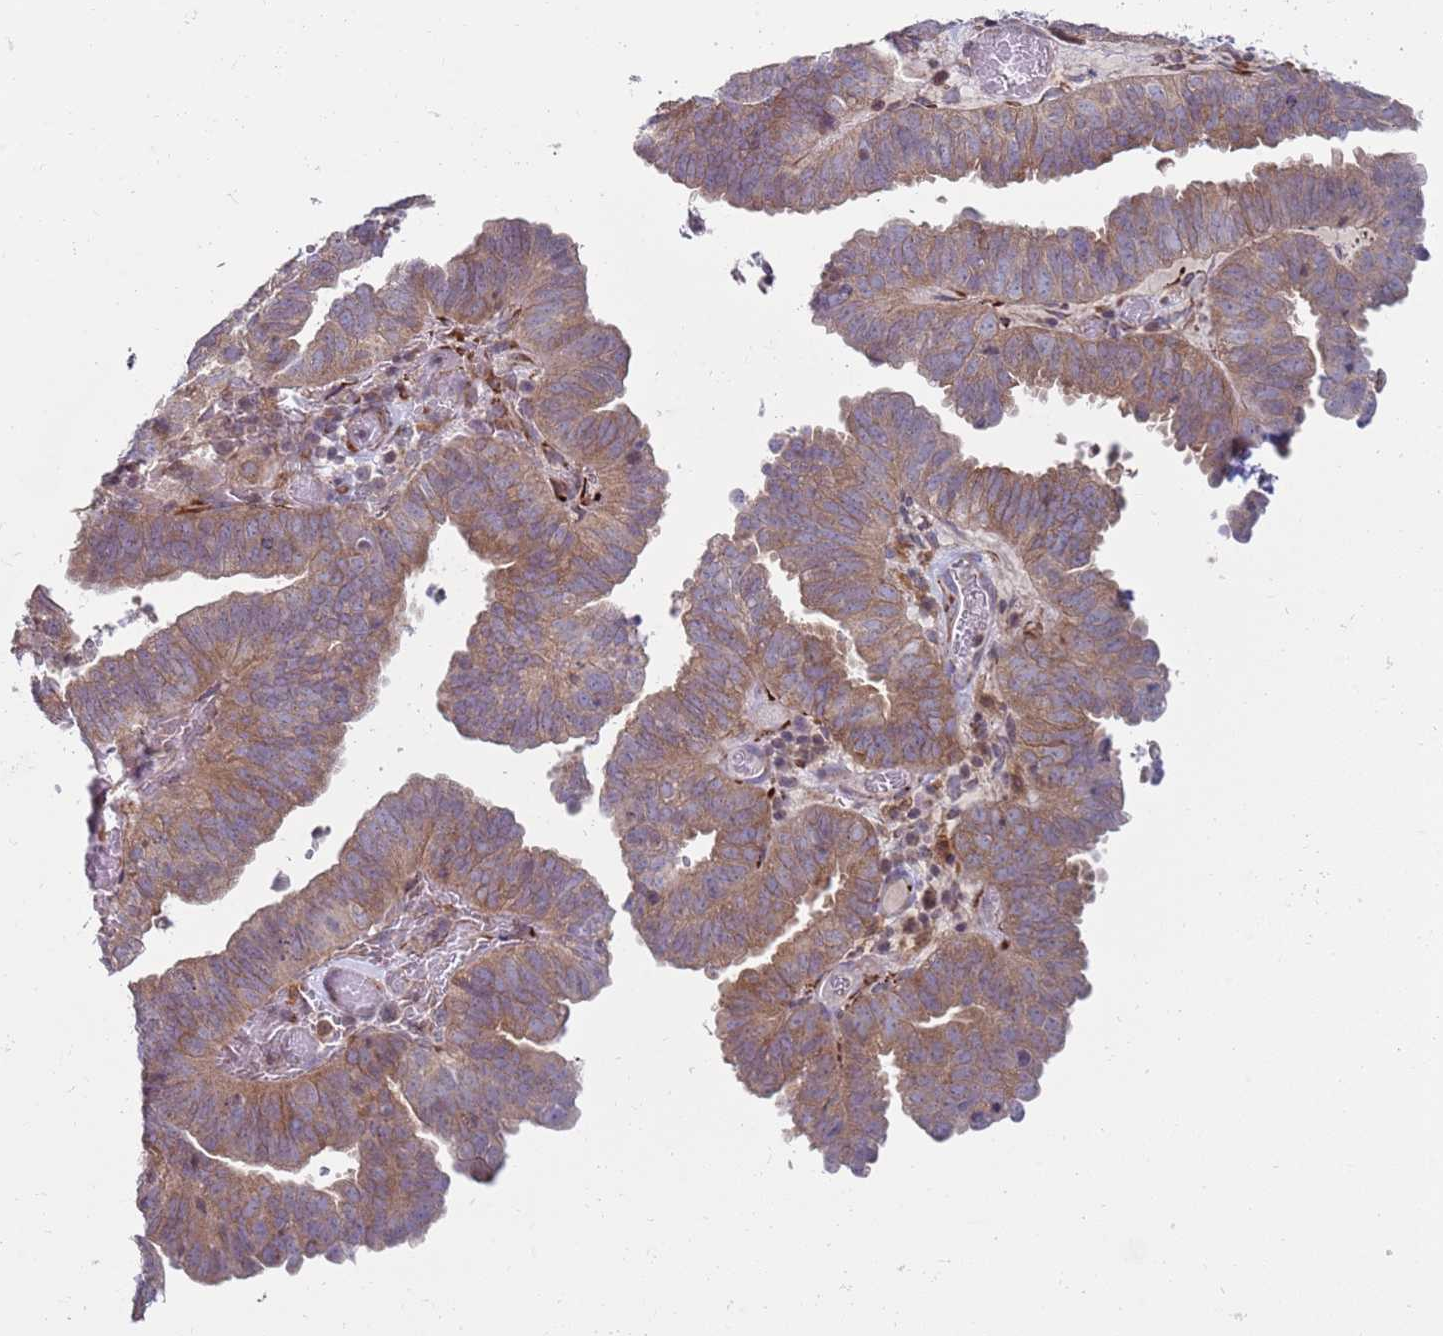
{"staining": {"intensity": "moderate", "quantity": ">75%", "location": "cytoplasmic/membranous"}, "tissue": "endometrial cancer", "cell_type": "Tumor cells", "image_type": "cancer", "snomed": [{"axis": "morphology", "description": "Adenocarcinoma, NOS"}, {"axis": "topography", "description": "Uterus"}], "caption": "There is medium levels of moderate cytoplasmic/membranous positivity in tumor cells of endometrial cancer (adenocarcinoma), as demonstrated by immunohistochemical staining (brown color).", "gene": "SNAPC4", "patient": {"sex": "female", "age": 77}}